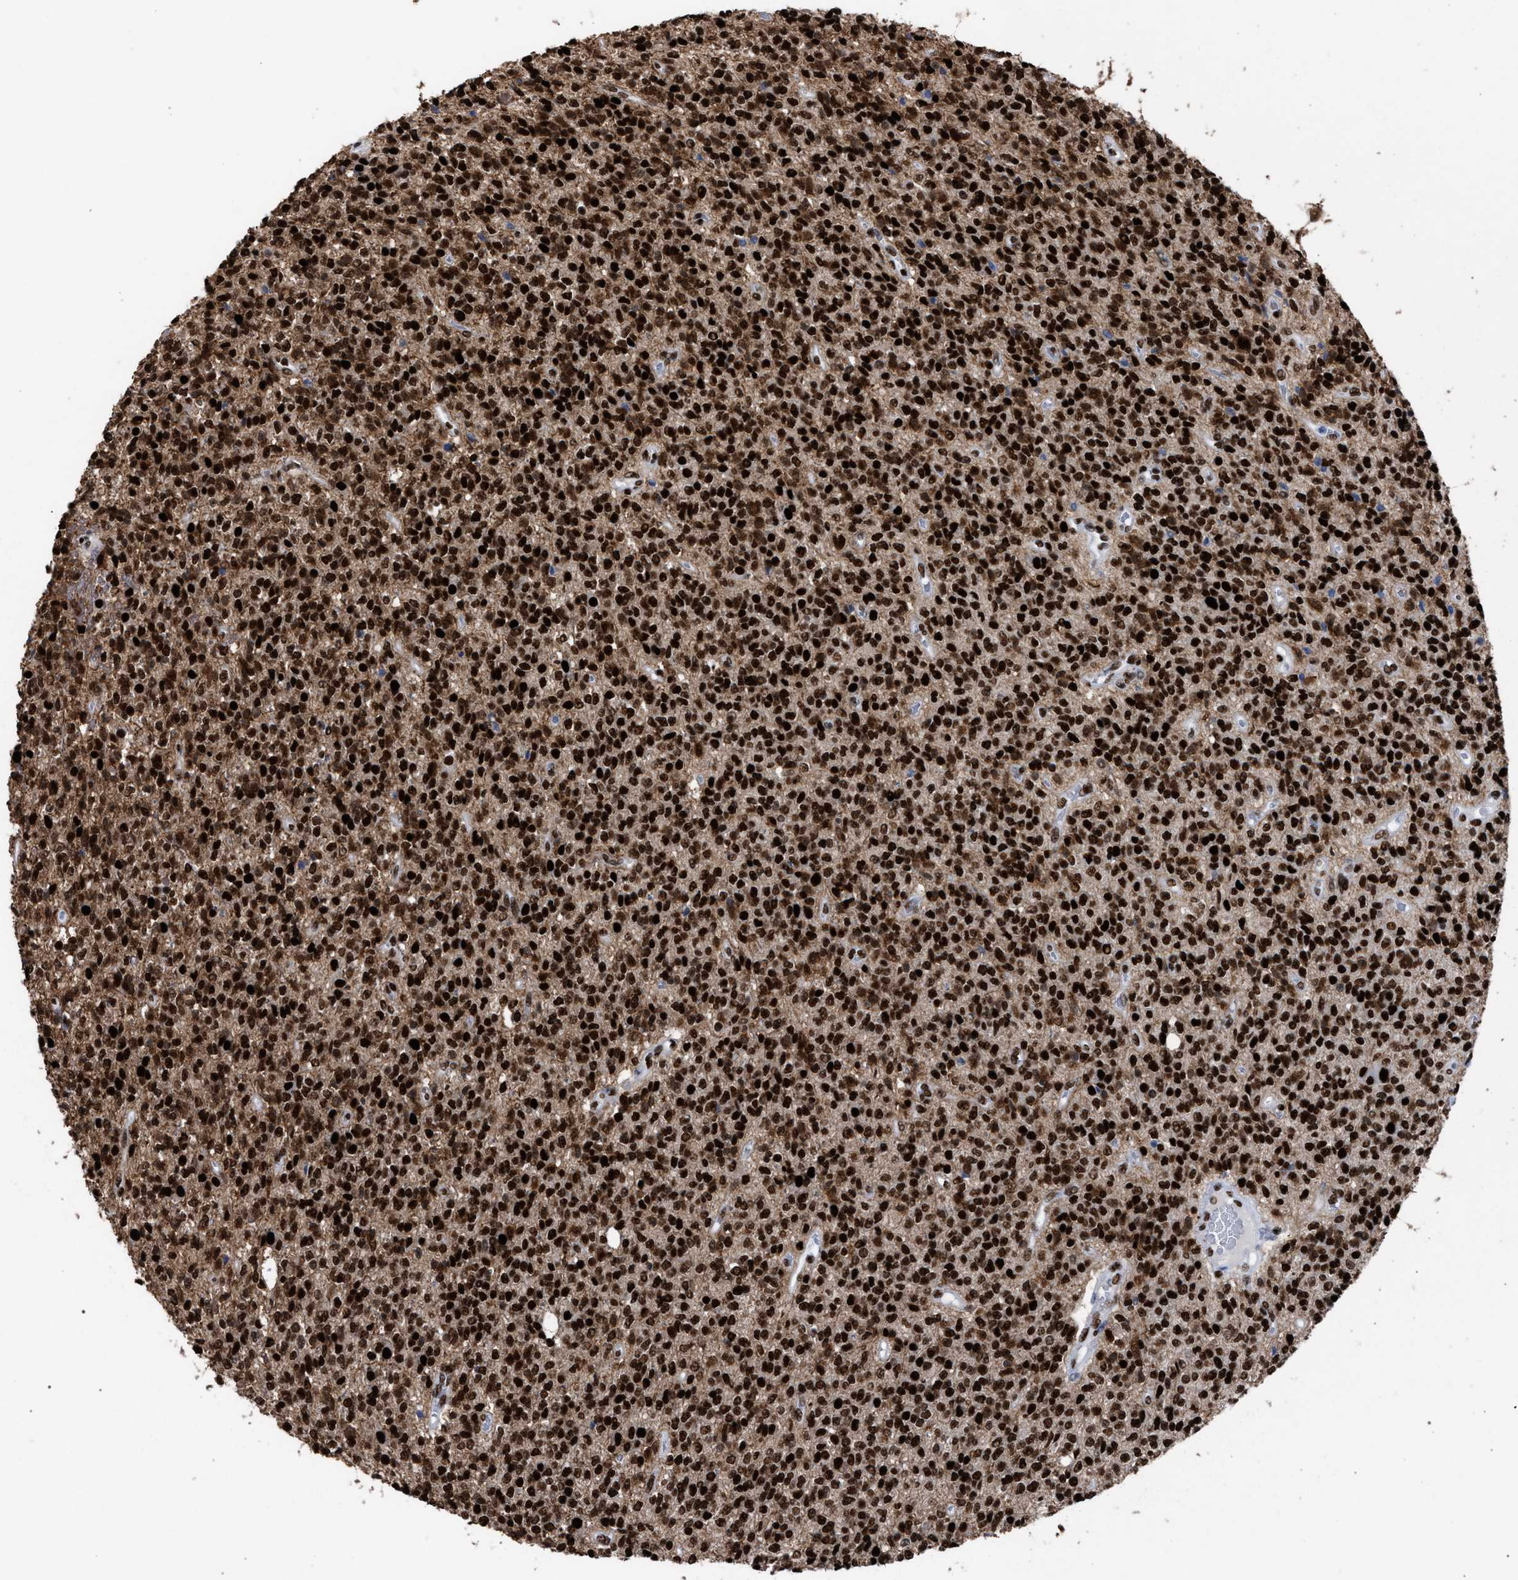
{"staining": {"intensity": "strong", "quantity": ">75%", "location": "nuclear"}, "tissue": "glioma", "cell_type": "Tumor cells", "image_type": "cancer", "snomed": [{"axis": "morphology", "description": "Glioma, malignant, High grade"}, {"axis": "topography", "description": "Brain"}], "caption": "DAB (3,3'-diaminobenzidine) immunohistochemical staining of human glioma exhibits strong nuclear protein positivity in about >75% of tumor cells.", "gene": "TP53BP1", "patient": {"sex": "male", "age": 34}}